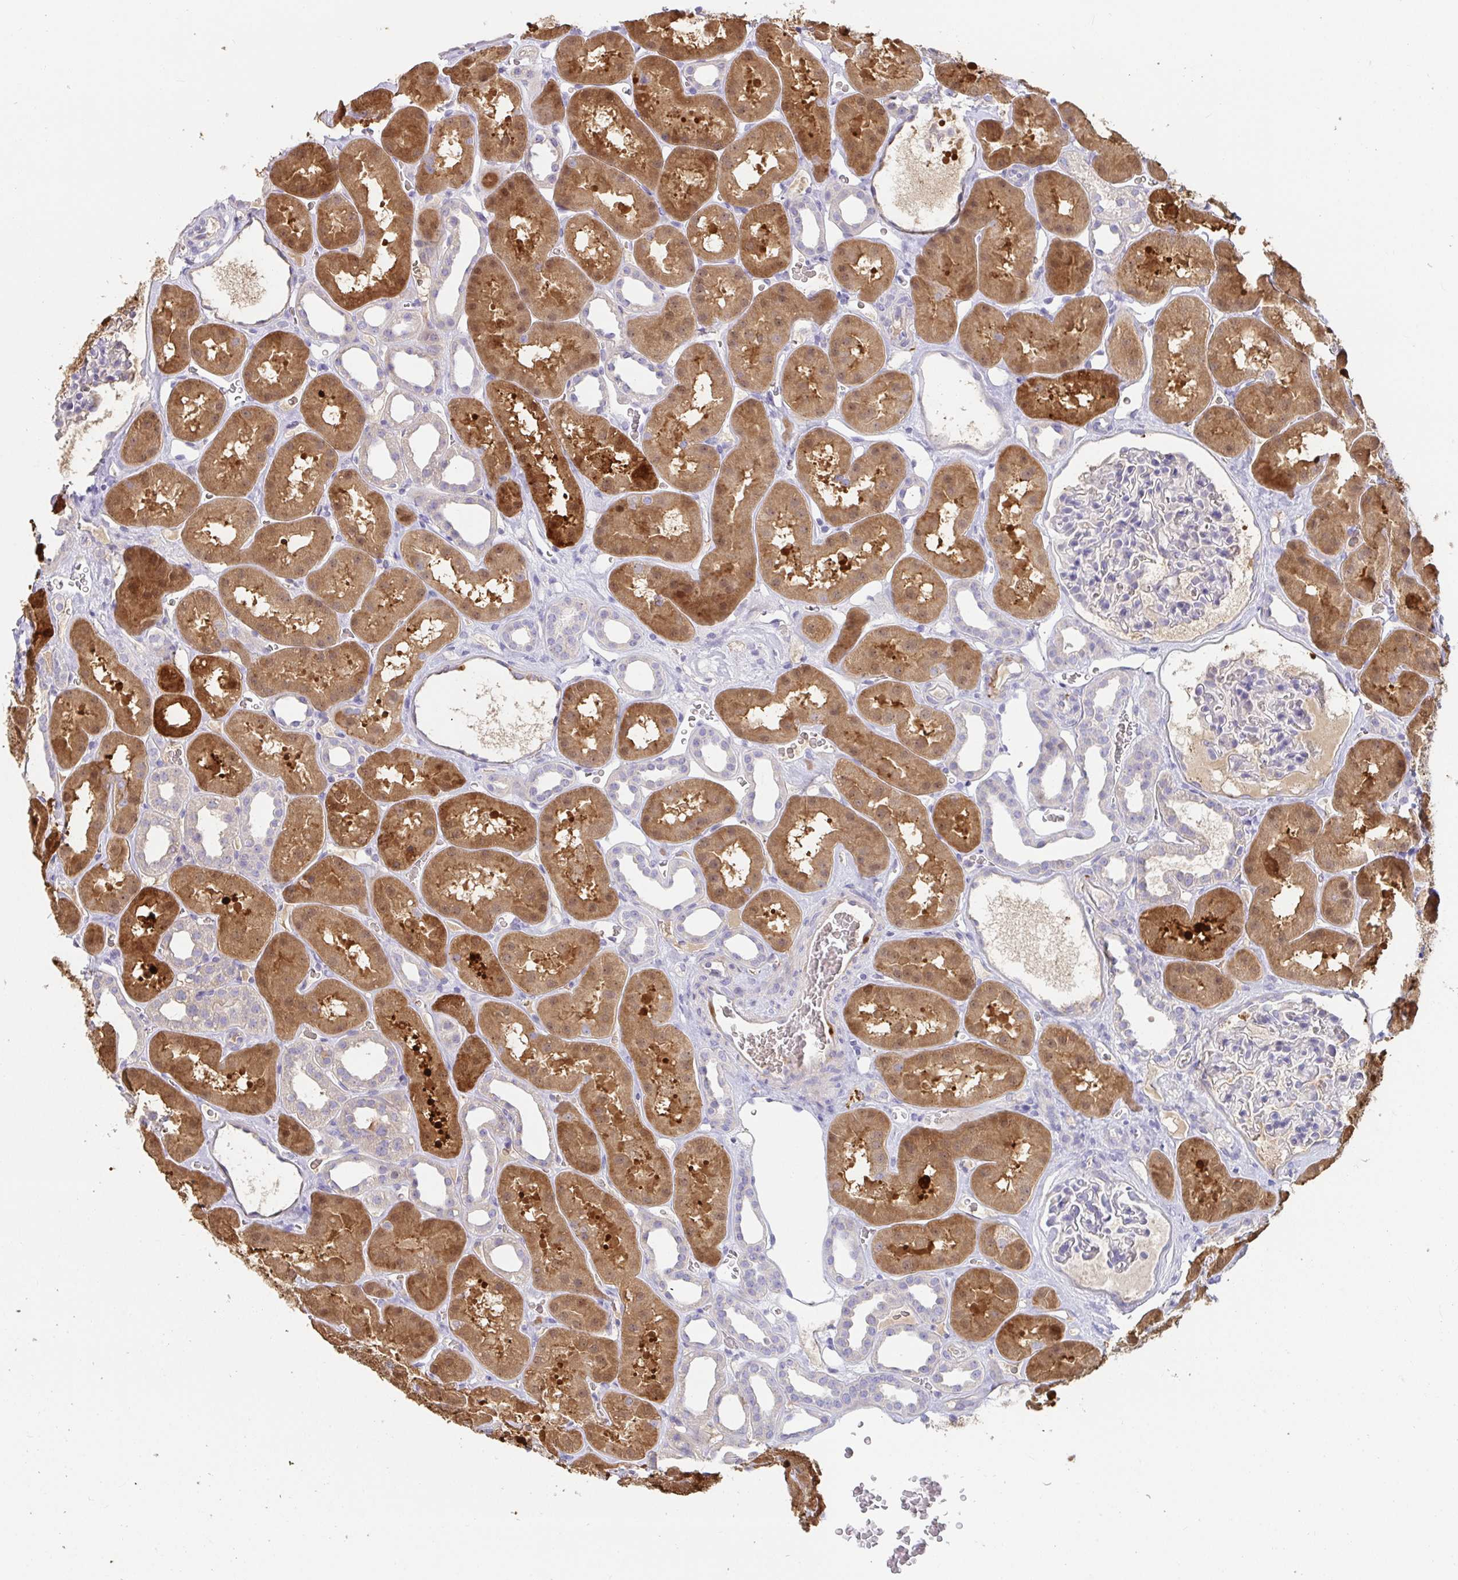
{"staining": {"intensity": "negative", "quantity": "none", "location": "none"}, "tissue": "kidney", "cell_type": "Cells in glomeruli", "image_type": "normal", "snomed": [{"axis": "morphology", "description": "Normal tissue, NOS"}, {"axis": "topography", "description": "Kidney"}], "caption": "A high-resolution histopathology image shows immunohistochemistry (IHC) staining of normal kidney, which displays no significant positivity in cells in glomeruli.", "gene": "ANO5", "patient": {"sex": "female", "age": 41}}